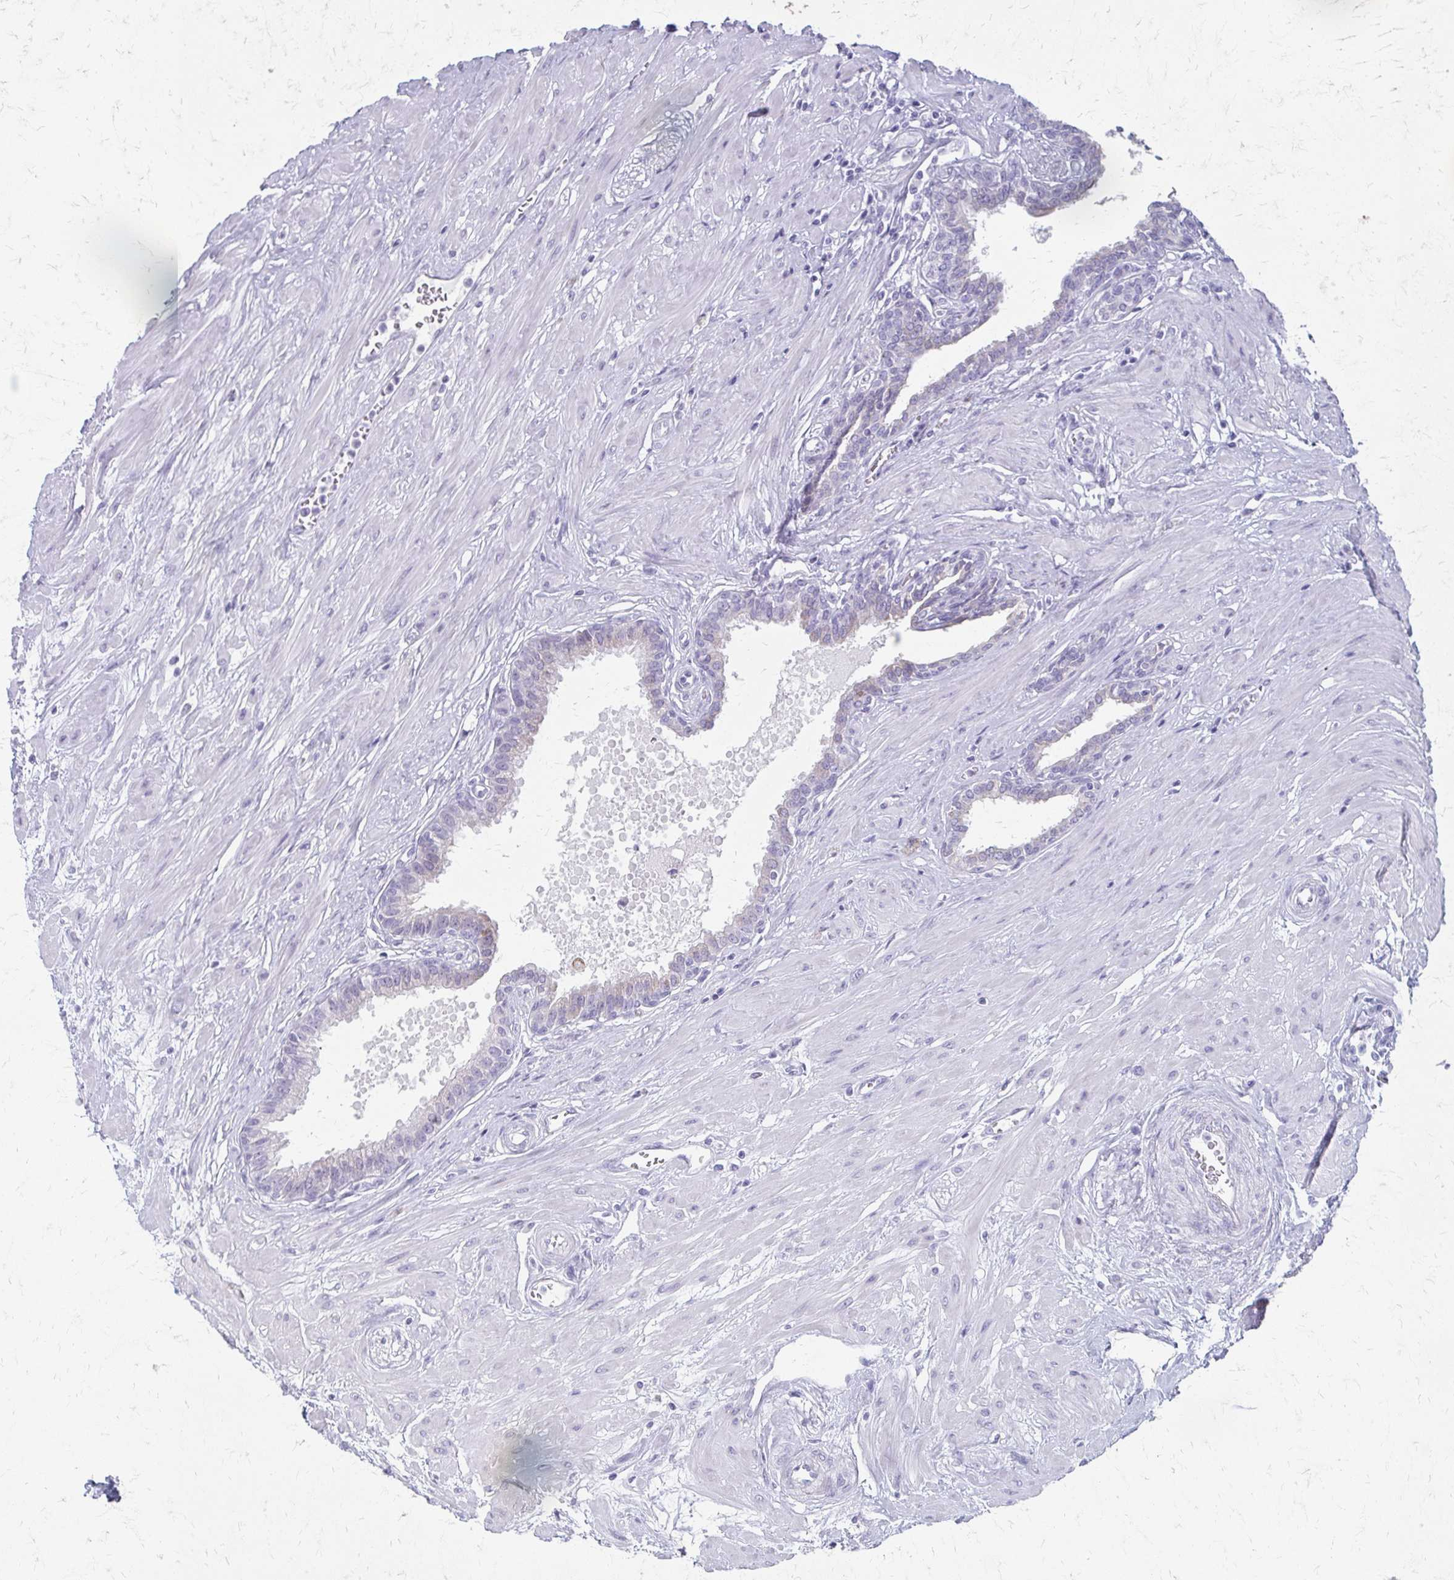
{"staining": {"intensity": "moderate", "quantity": "25%-75%", "location": "cytoplasmic/membranous"}, "tissue": "seminal vesicle", "cell_type": "Glandular cells", "image_type": "normal", "snomed": [{"axis": "morphology", "description": "Normal tissue, NOS"}, {"axis": "topography", "description": "Prostate"}, {"axis": "topography", "description": "Seminal veicle"}], "caption": "Immunohistochemical staining of unremarkable human seminal vesicle exhibits medium levels of moderate cytoplasmic/membranous staining in about 25%-75% of glandular cells. Using DAB (brown) and hematoxylin (blue) stains, captured at high magnification using brightfield microscopy.", "gene": "CYB5A", "patient": {"sex": "male", "age": 60}}